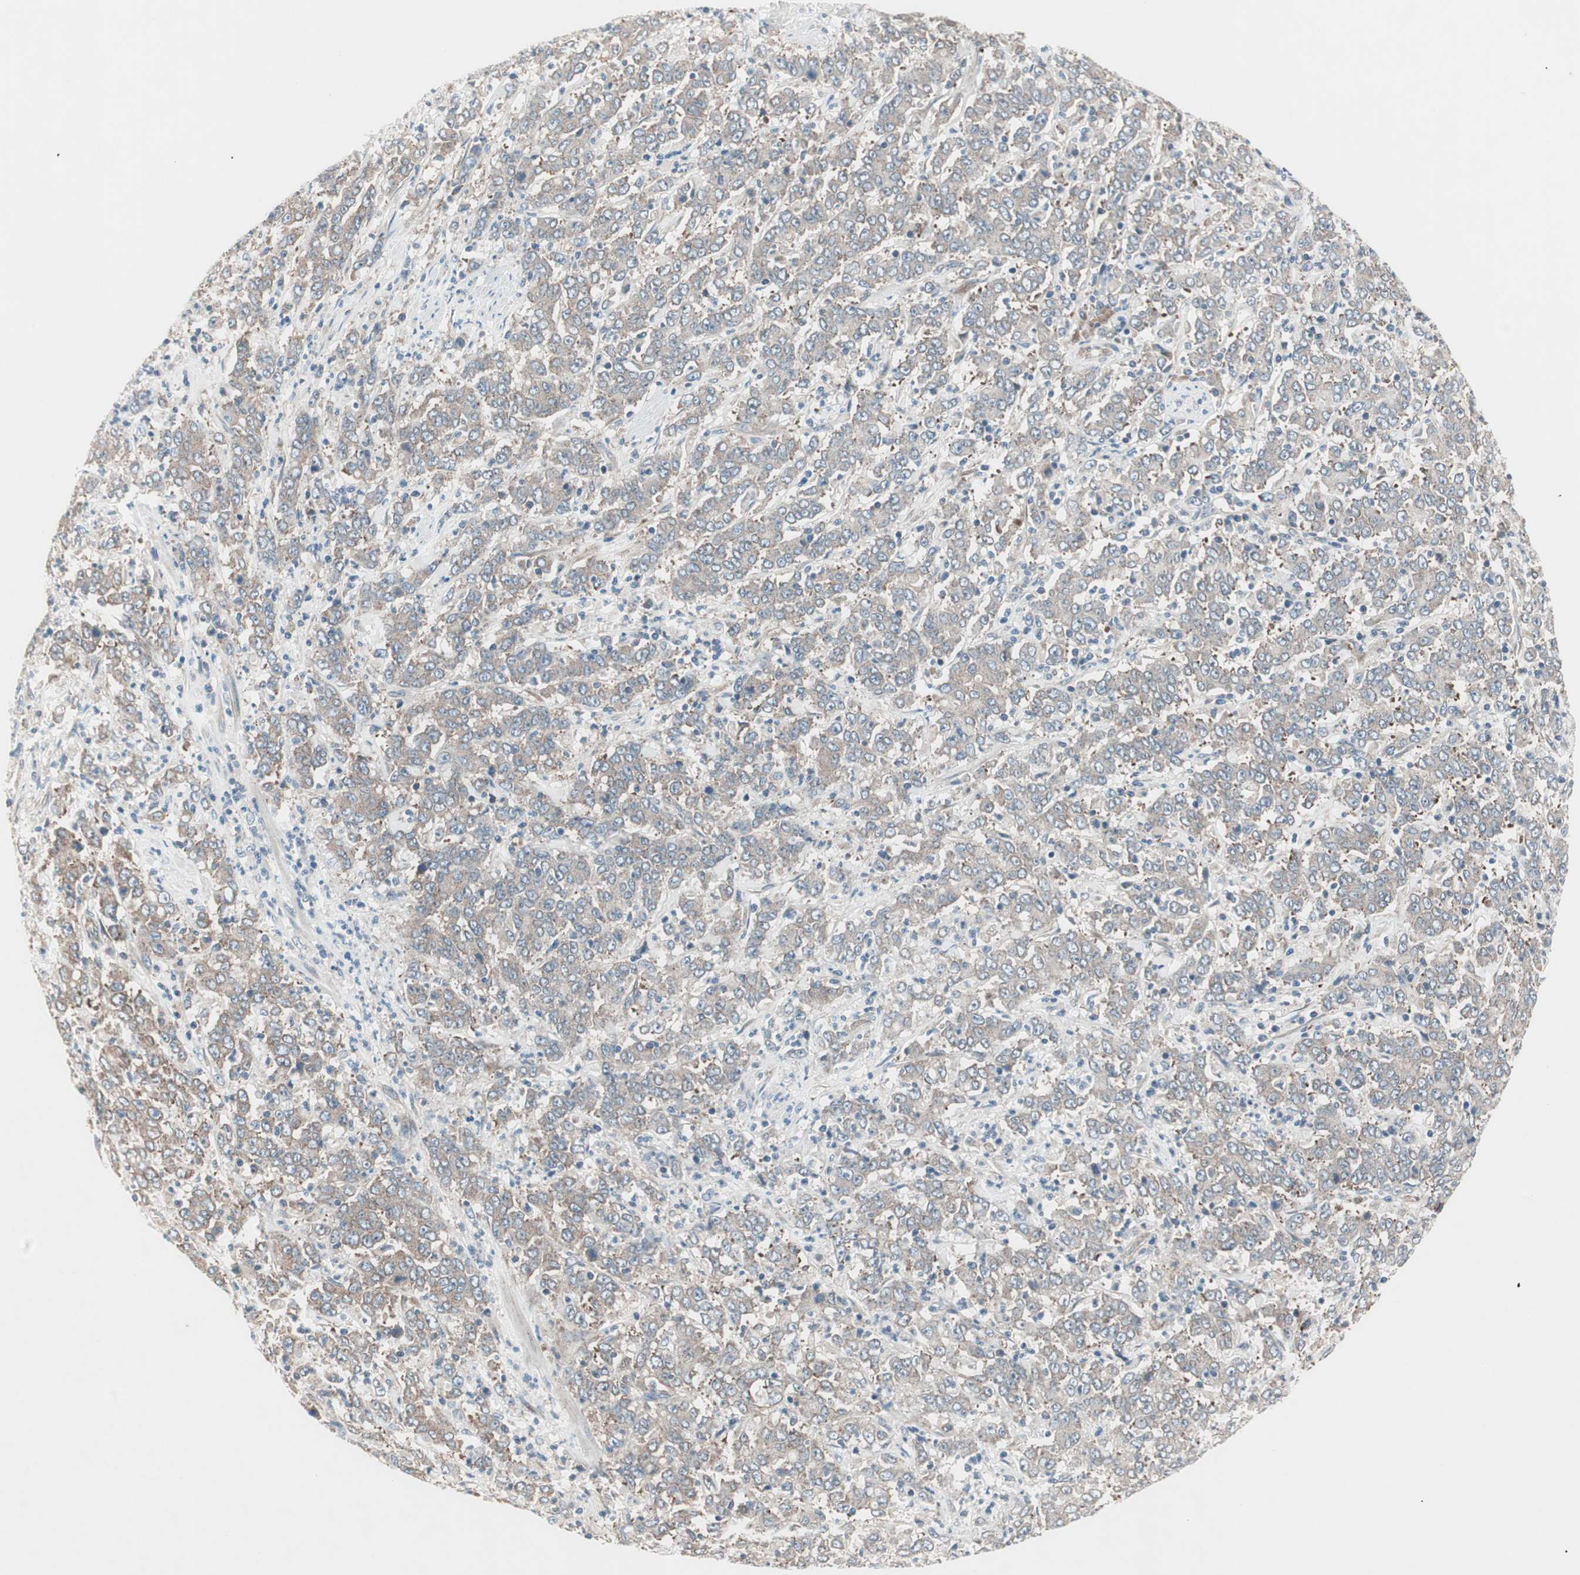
{"staining": {"intensity": "weak", "quantity": ">75%", "location": "cytoplasmic/membranous"}, "tissue": "stomach cancer", "cell_type": "Tumor cells", "image_type": "cancer", "snomed": [{"axis": "morphology", "description": "Adenocarcinoma, NOS"}, {"axis": "topography", "description": "Stomach, lower"}], "caption": "Stomach cancer stained for a protein displays weak cytoplasmic/membranous positivity in tumor cells. (Stains: DAB in brown, nuclei in blue, Microscopy: brightfield microscopy at high magnification).", "gene": "CCL14", "patient": {"sex": "female", "age": 71}}